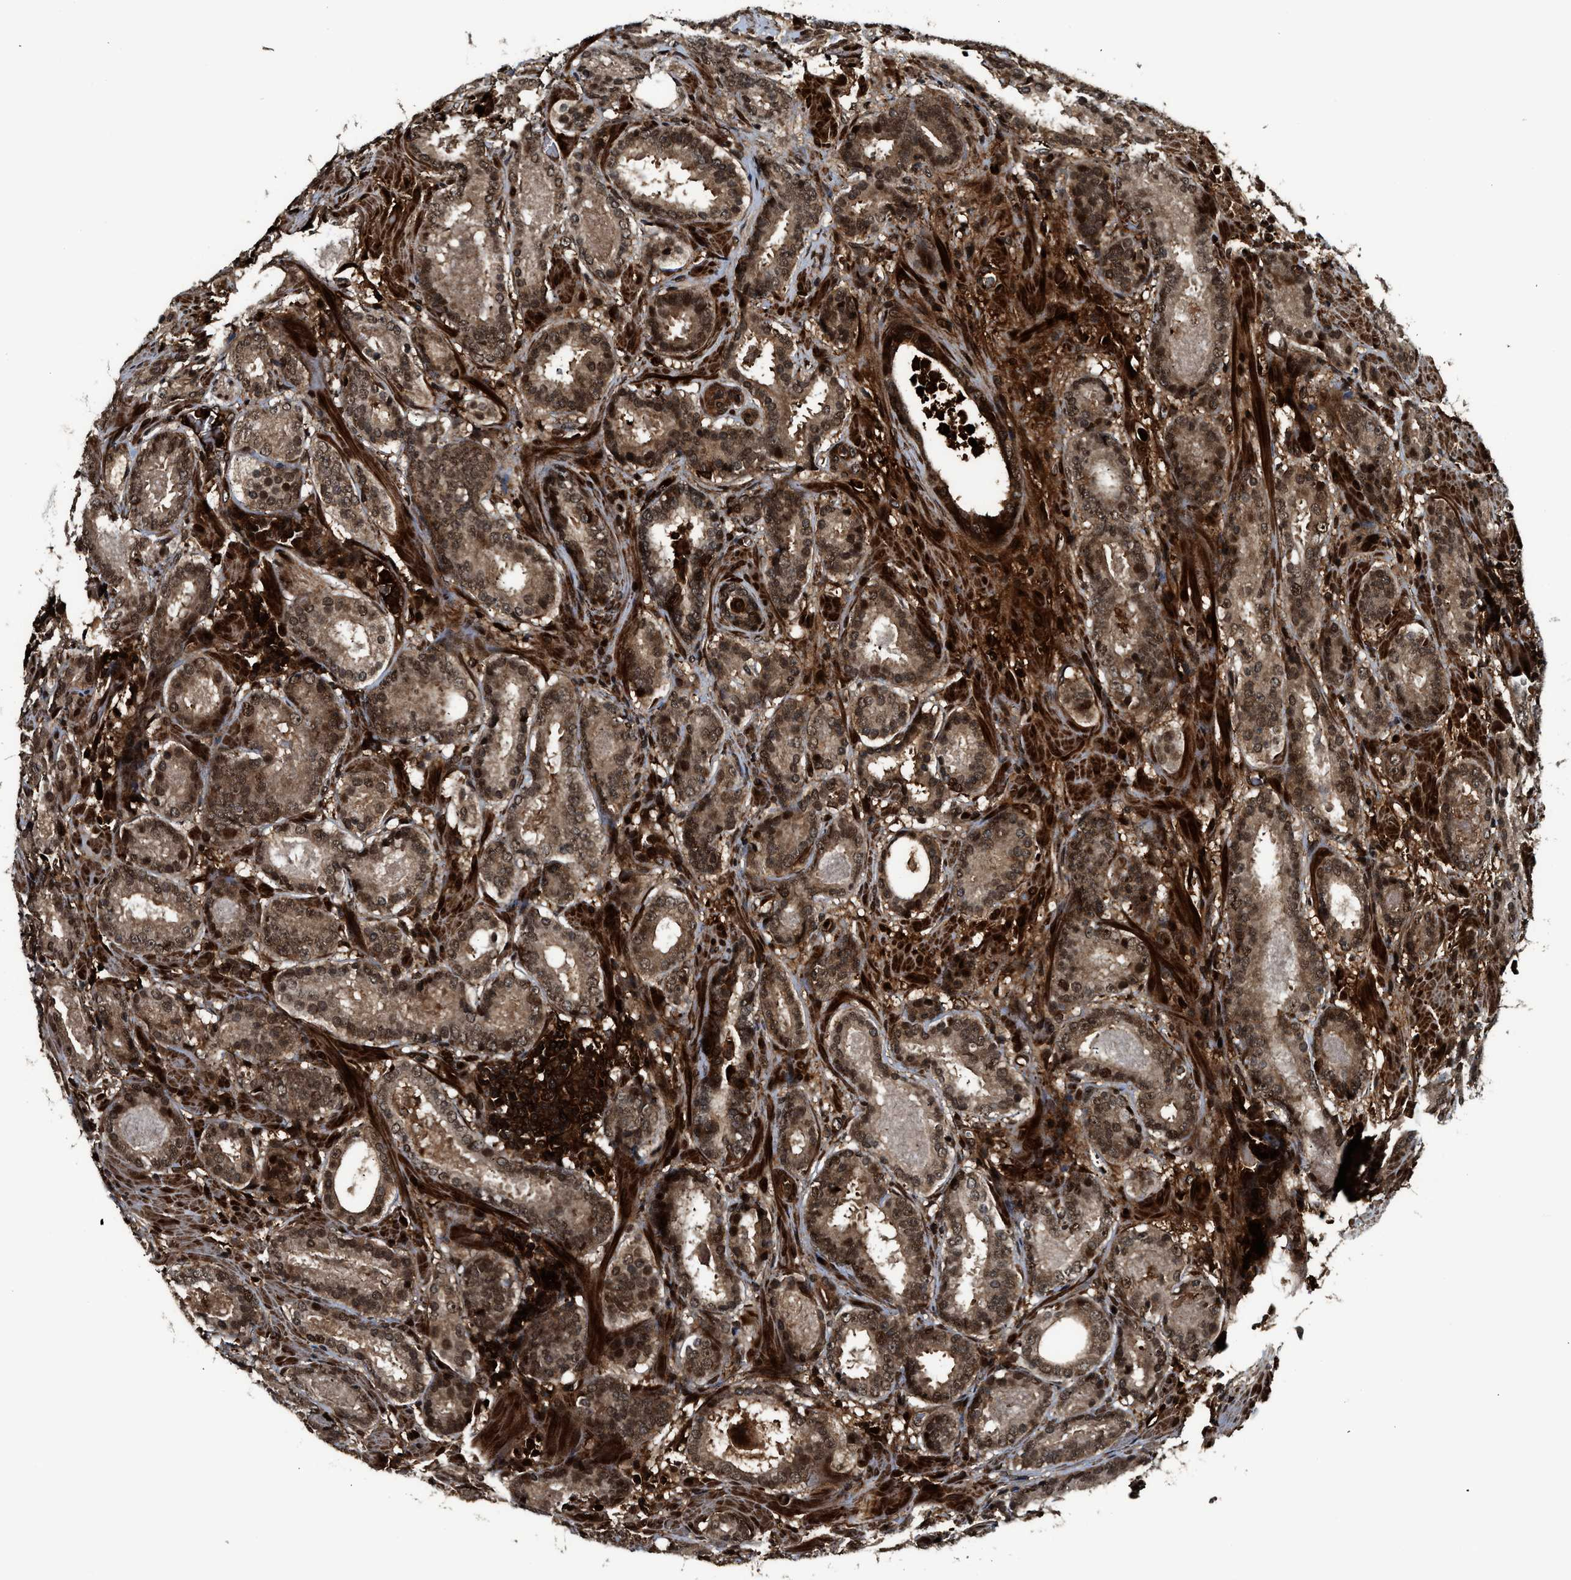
{"staining": {"intensity": "moderate", "quantity": ">75%", "location": "cytoplasmic/membranous,nuclear"}, "tissue": "prostate cancer", "cell_type": "Tumor cells", "image_type": "cancer", "snomed": [{"axis": "morphology", "description": "Adenocarcinoma, Low grade"}, {"axis": "topography", "description": "Prostate"}], "caption": "Moderate cytoplasmic/membranous and nuclear staining is seen in about >75% of tumor cells in prostate cancer (adenocarcinoma (low-grade)). The staining was performed using DAB, with brown indicating positive protein expression. Nuclei are stained blue with hematoxylin.", "gene": "MDM2", "patient": {"sex": "male", "age": 69}}